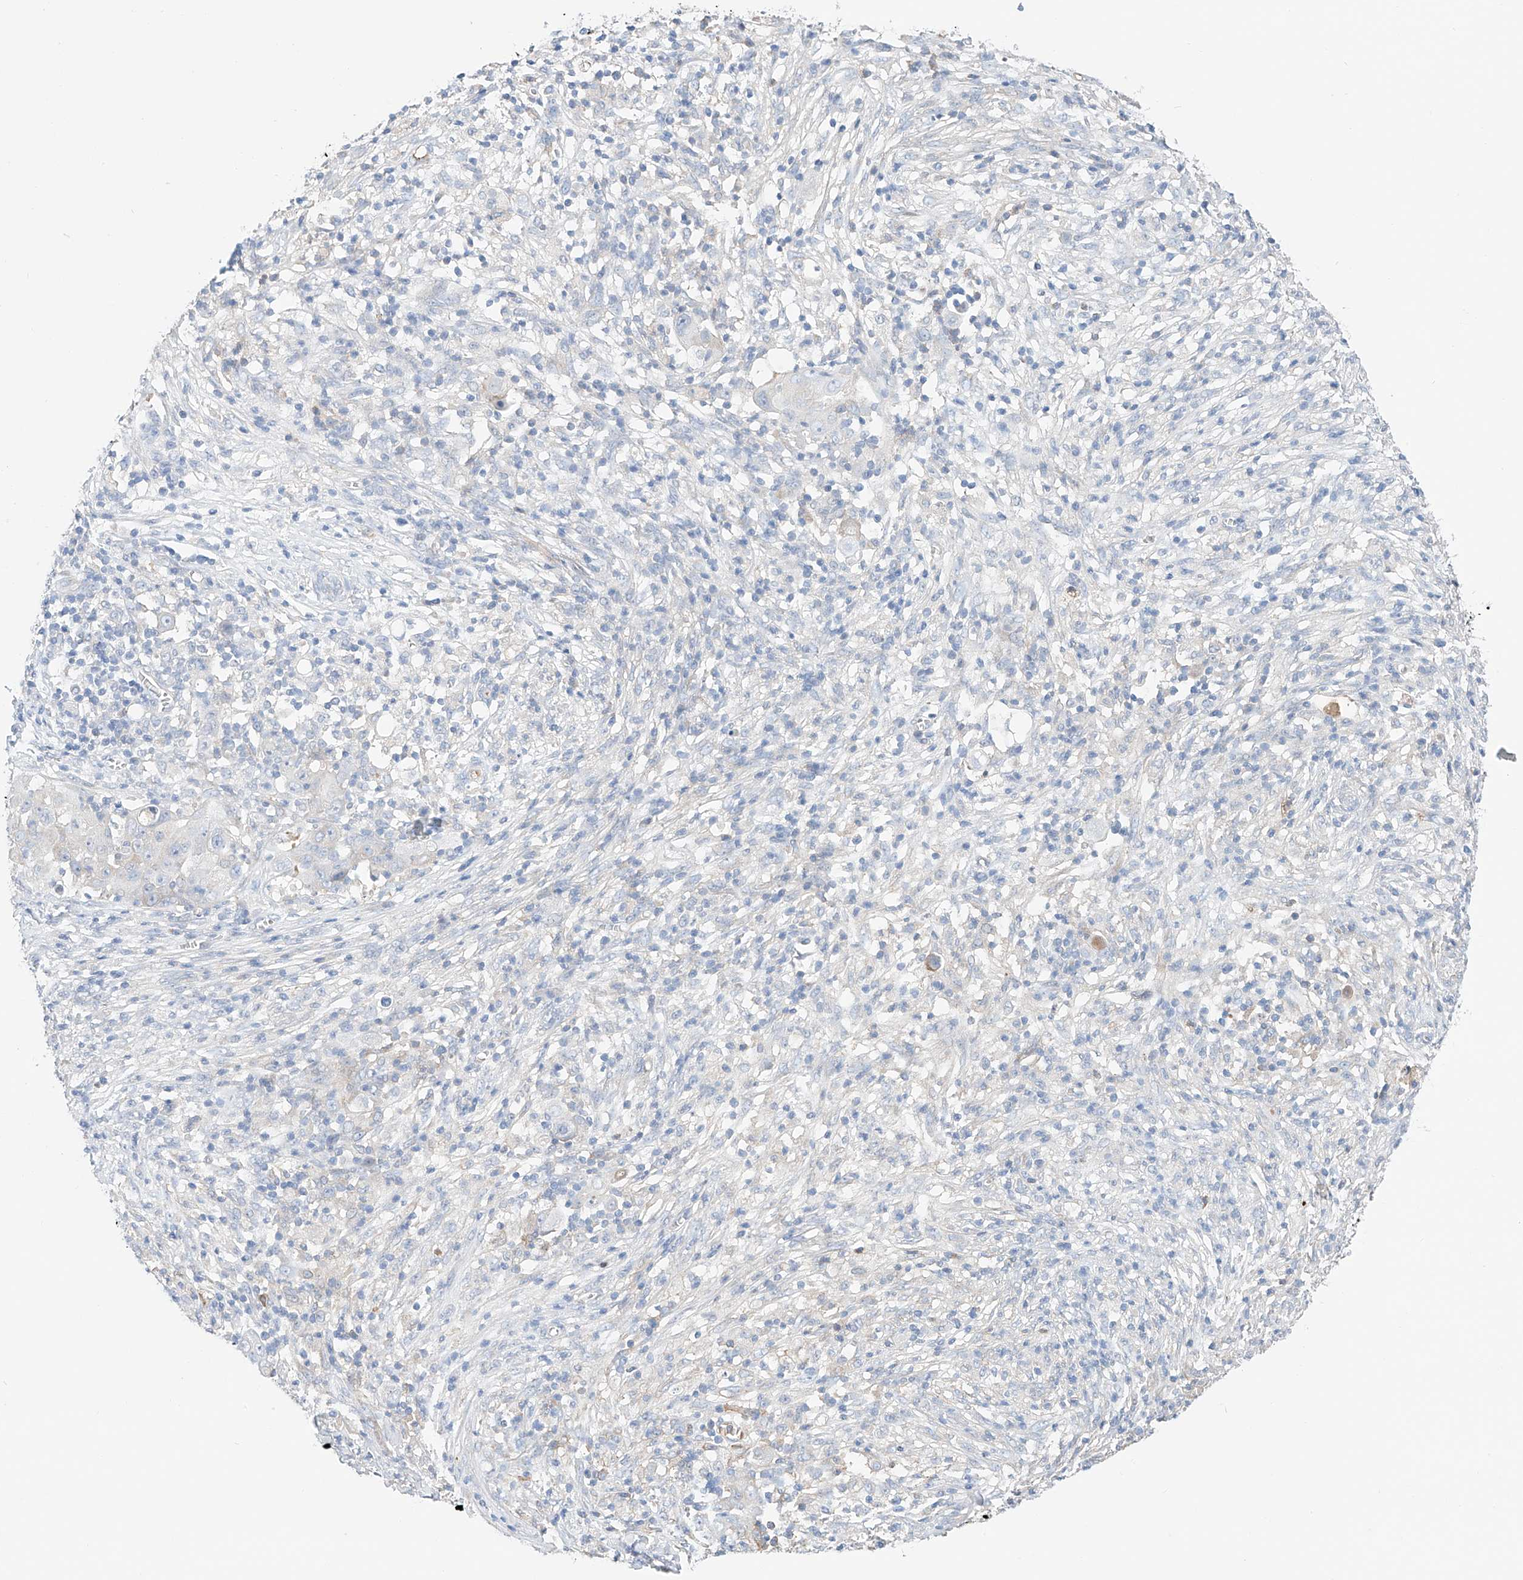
{"staining": {"intensity": "negative", "quantity": "none", "location": "none"}, "tissue": "ovarian cancer", "cell_type": "Tumor cells", "image_type": "cancer", "snomed": [{"axis": "morphology", "description": "Carcinoma, endometroid"}, {"axis": "topography", "description": "Ovary"}], "caption": "DAB immunohistochemical staining of endometroid carcinoma (ovarian) demonstrates no significant expression in tumor cells.", "gene": "PGGT1B", "patient": {"sex": "female", "age": 42}}